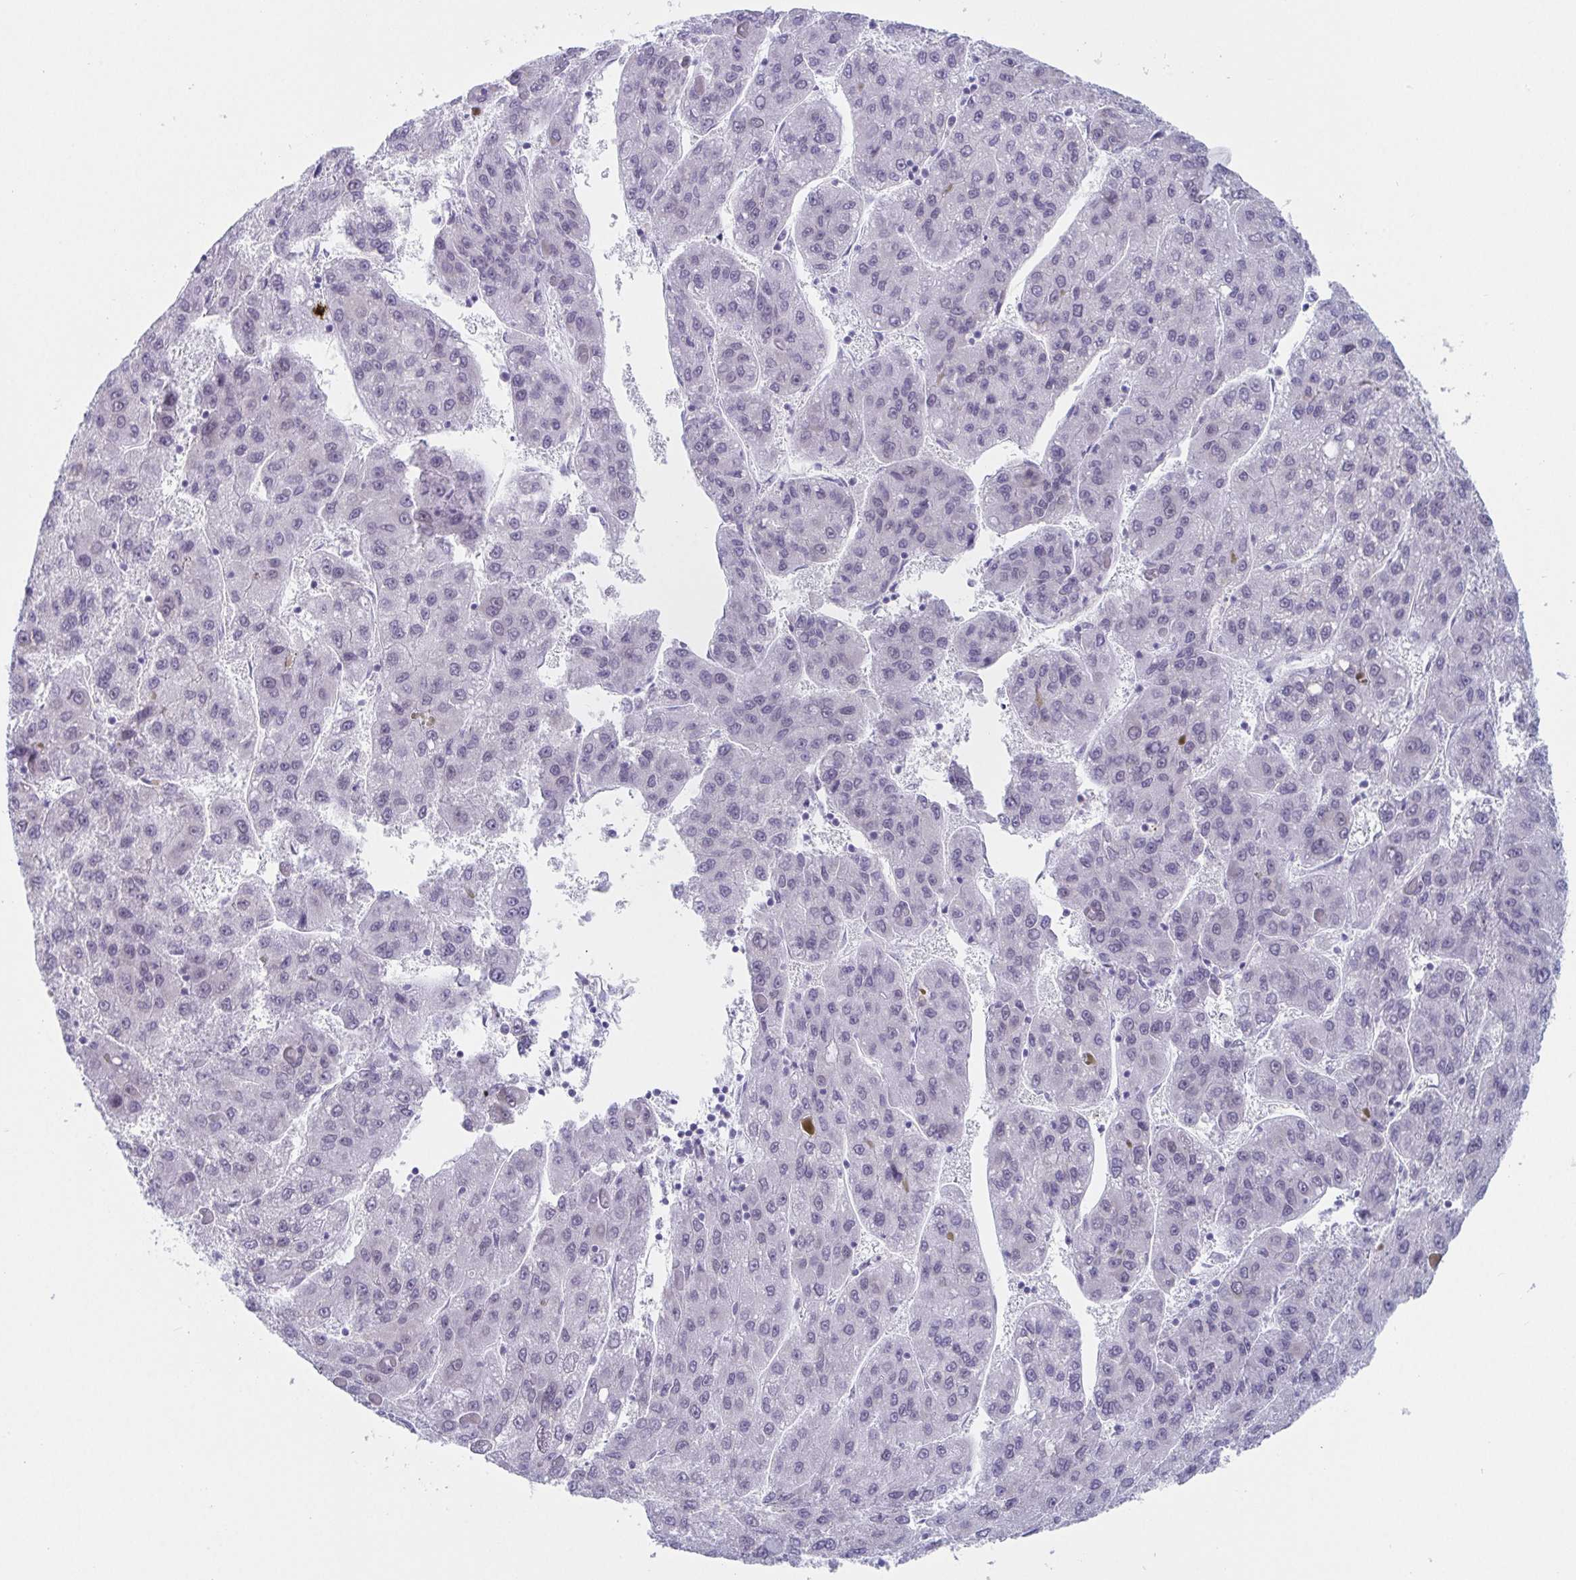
{"staining": {"intensity": "negative", "quantity": "none", "location": "none"}, "tissue": "liver cancer", "cell_type": "Tumor cells", "image_type": "cancer", "snomed": [{"axis": "morphology", "description": "Carcinoma, Hepatocellular, NOS"}, {"axis": "topography", "description": "Liver"}], "caption": "A histopathology image of liver hepatocellular carcinoma stained for a protein reveals no brown staining in tumor cells.", "gene": "WDR72", "patient": {"sex": "female", "age": 82}}